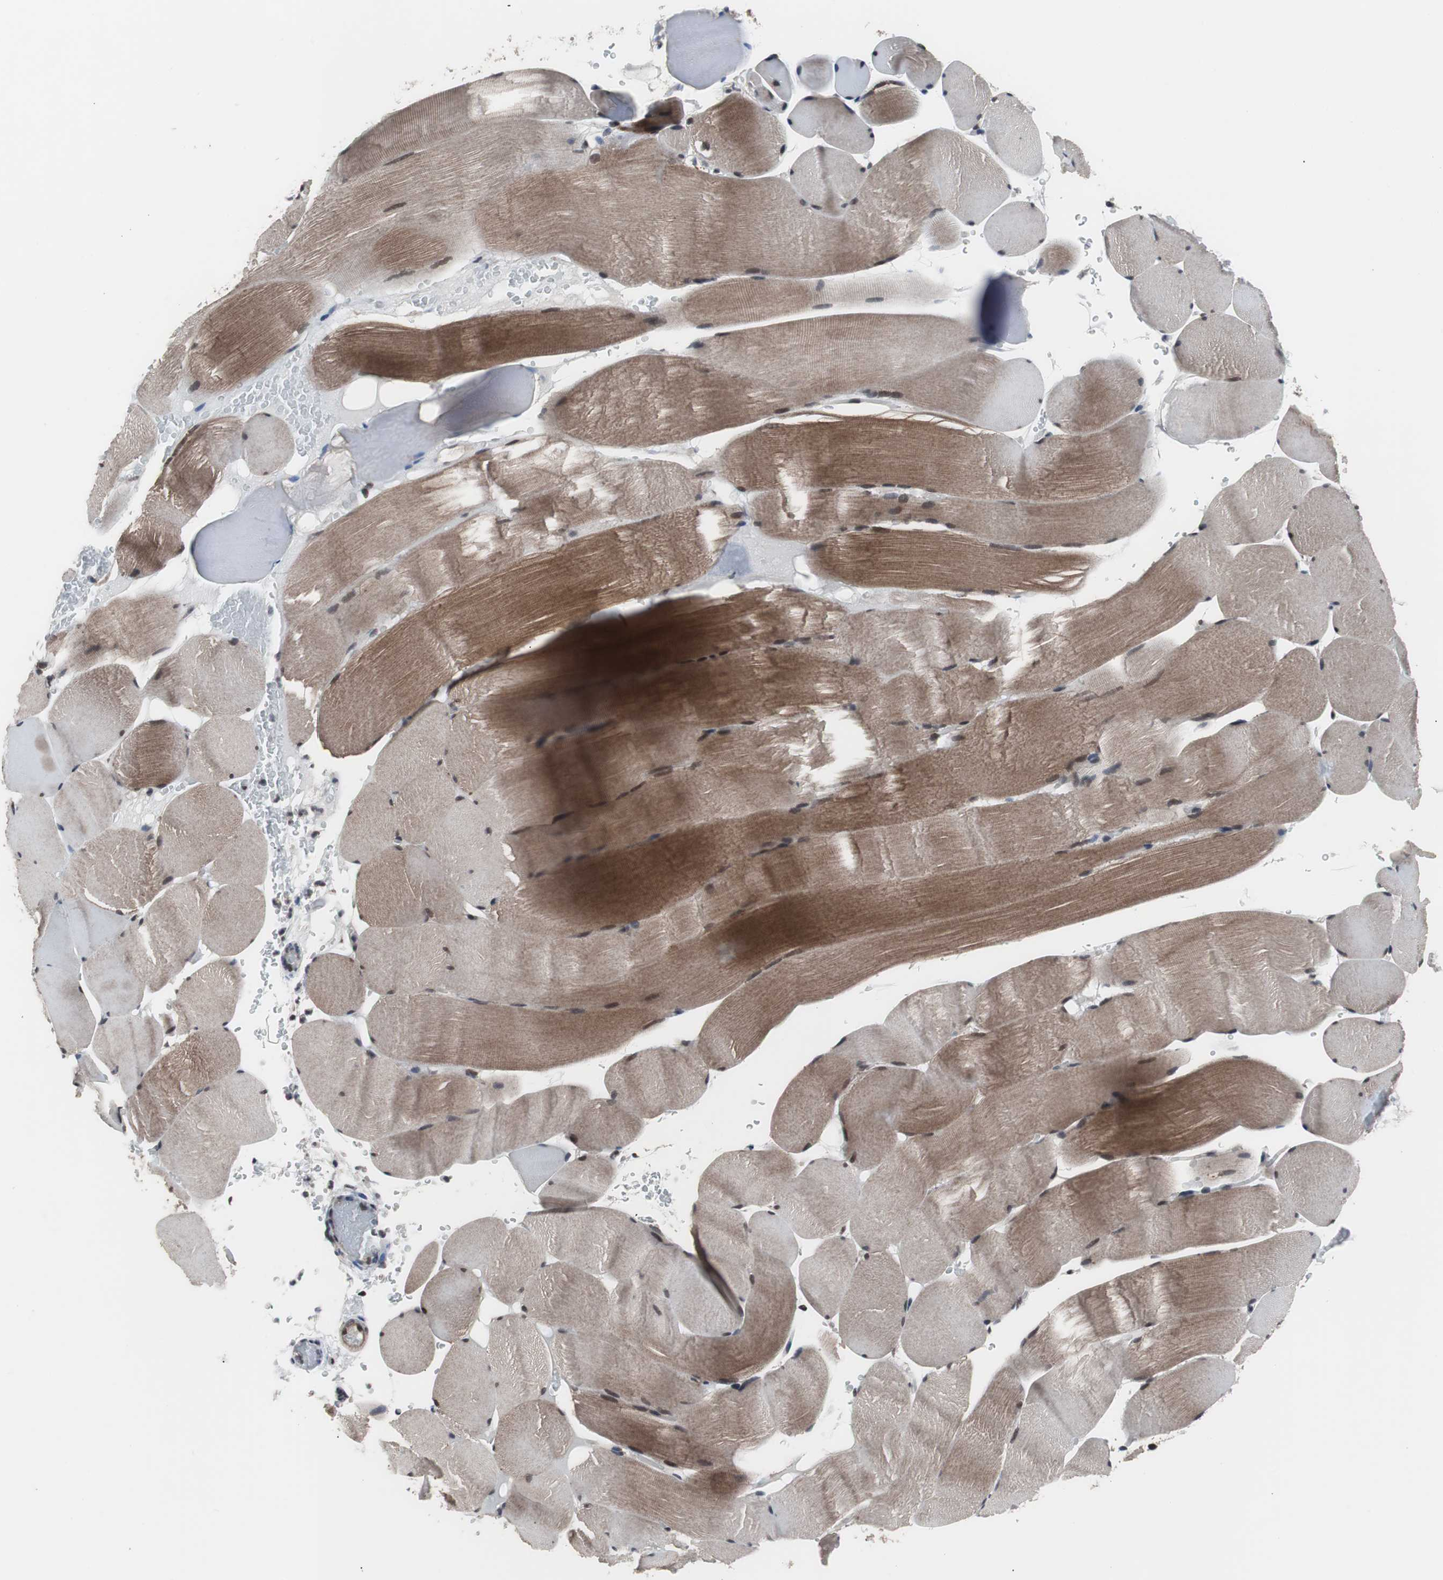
{"staining": {"intensity": "moderate", "quantity": ">75%", "location": "cytoplasmic/membranous,nuclear"}, "tissue": "skeletal muscle", "cell_type": "Myocytes", "image_type": "normal", "snomed": [{"axis": "morphology", "description": "Normal tissue, NOS"}, {"axis": "topography", "description": "Skeletal muscle"}], "caption": "Immunohistochemical staining of normal skeletal muscle demonstrates medium levels of moderate cytoplasmic/membranous,nuclear positivity in approximately >75% of myocytes. The staining is performed using DAB (3,3'-diaminobenzidine) brown chromogen to label protein expression. The nuclei are counter-stained blue using hematoxylin.", "gene": "GTF2F2", "patient": {"sex": "male", "age": 62}}